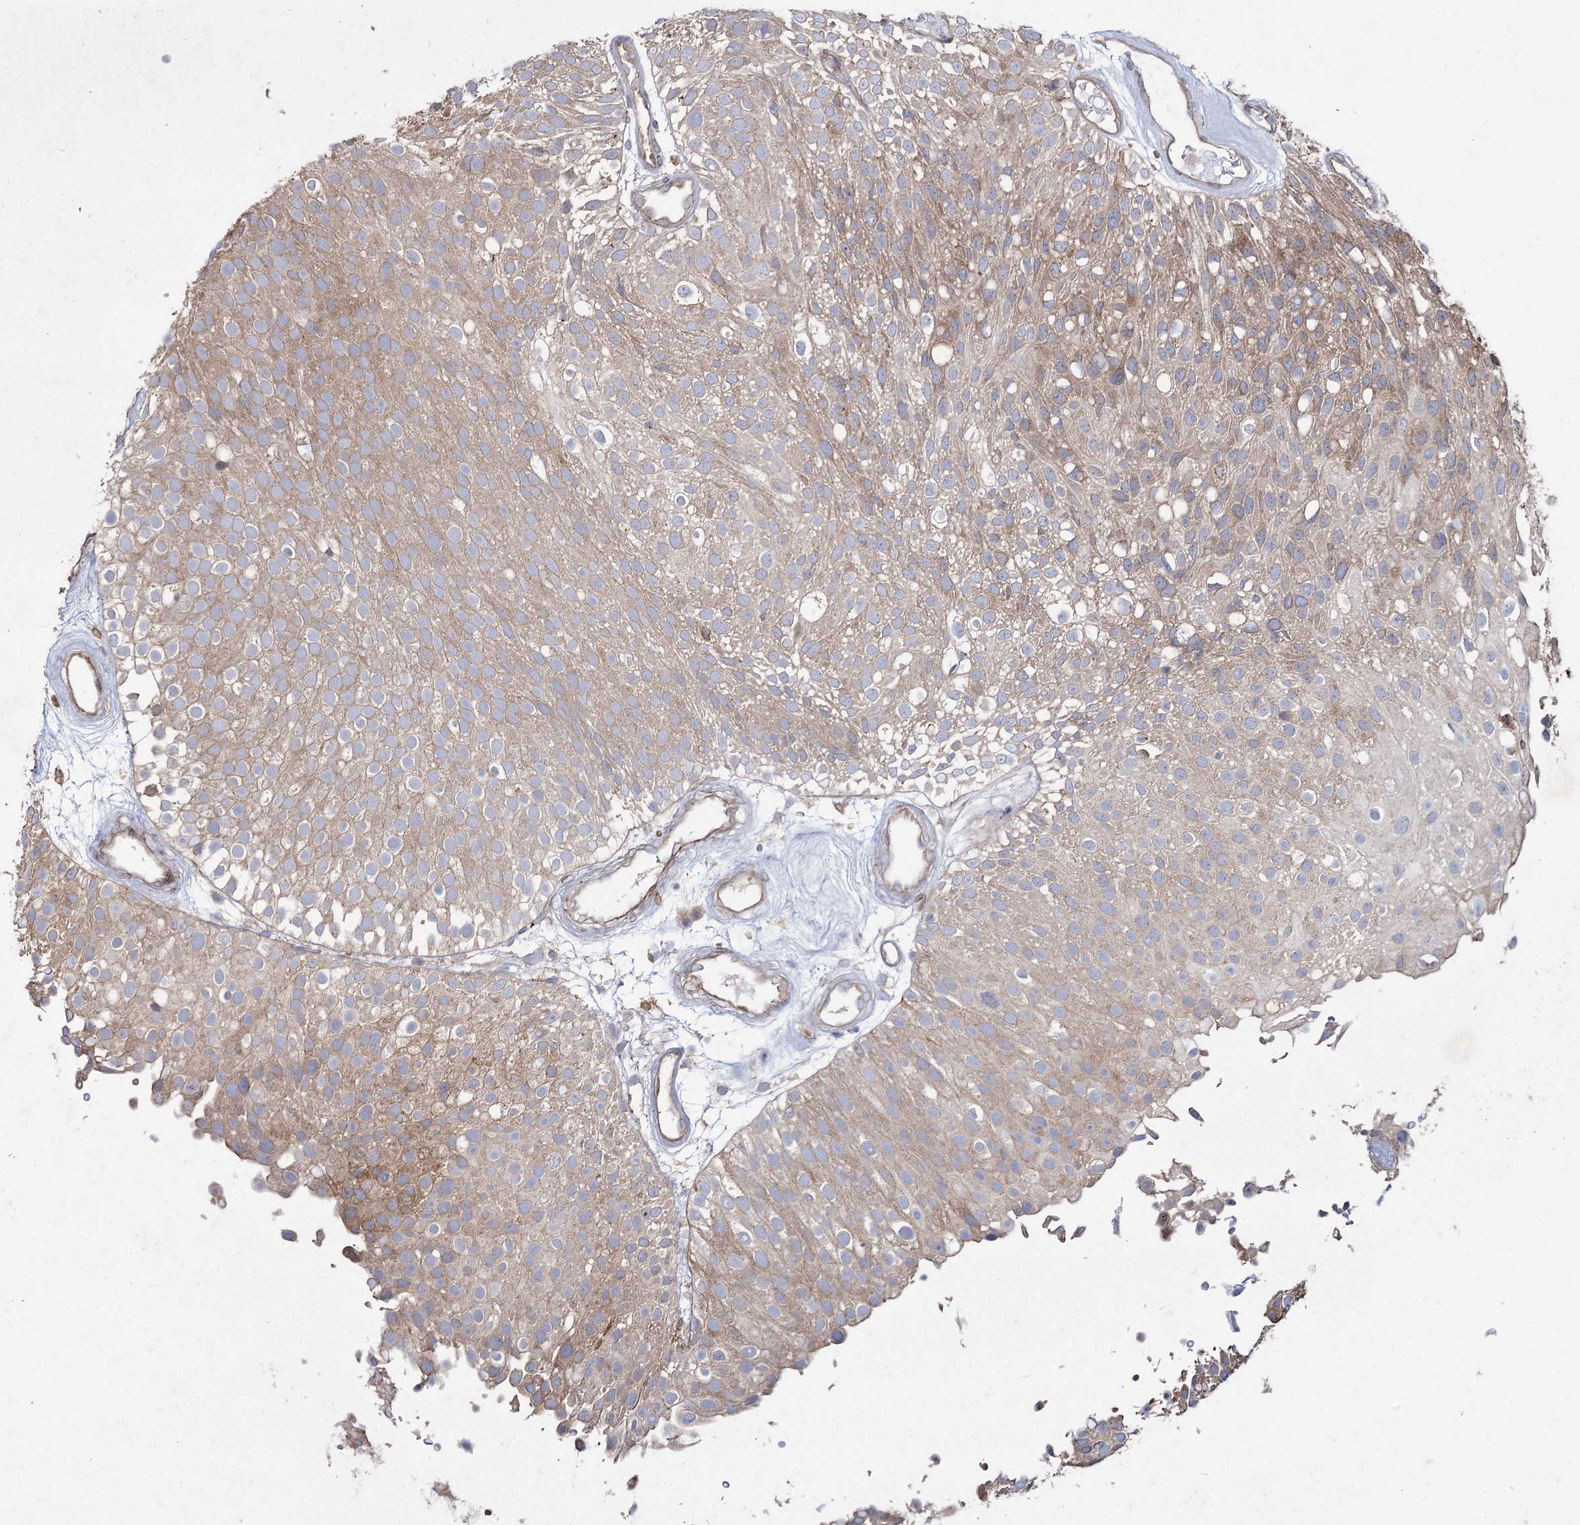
{"staining": {"intensity": "weak", "quantity": ">75%", "location": "cytoplasmic/membranous"}, "tissue": "urothelial cancer", "cell_type": "Tumor cells", "image_type": "cancer", "snomed": [{"axis": "morphology", "description": "Urothelial carcinoma, Low grade"}, {"axis": "topography", "description": "Urinary bladder"}], "caption": "A brown stain shows weak cytoplasmic/membranous expression of a protein in human low-grade urothelial carcinoma tumor cells.", "gene": "SH3TC1", "patient": {"sex": "male", "age": 78}}